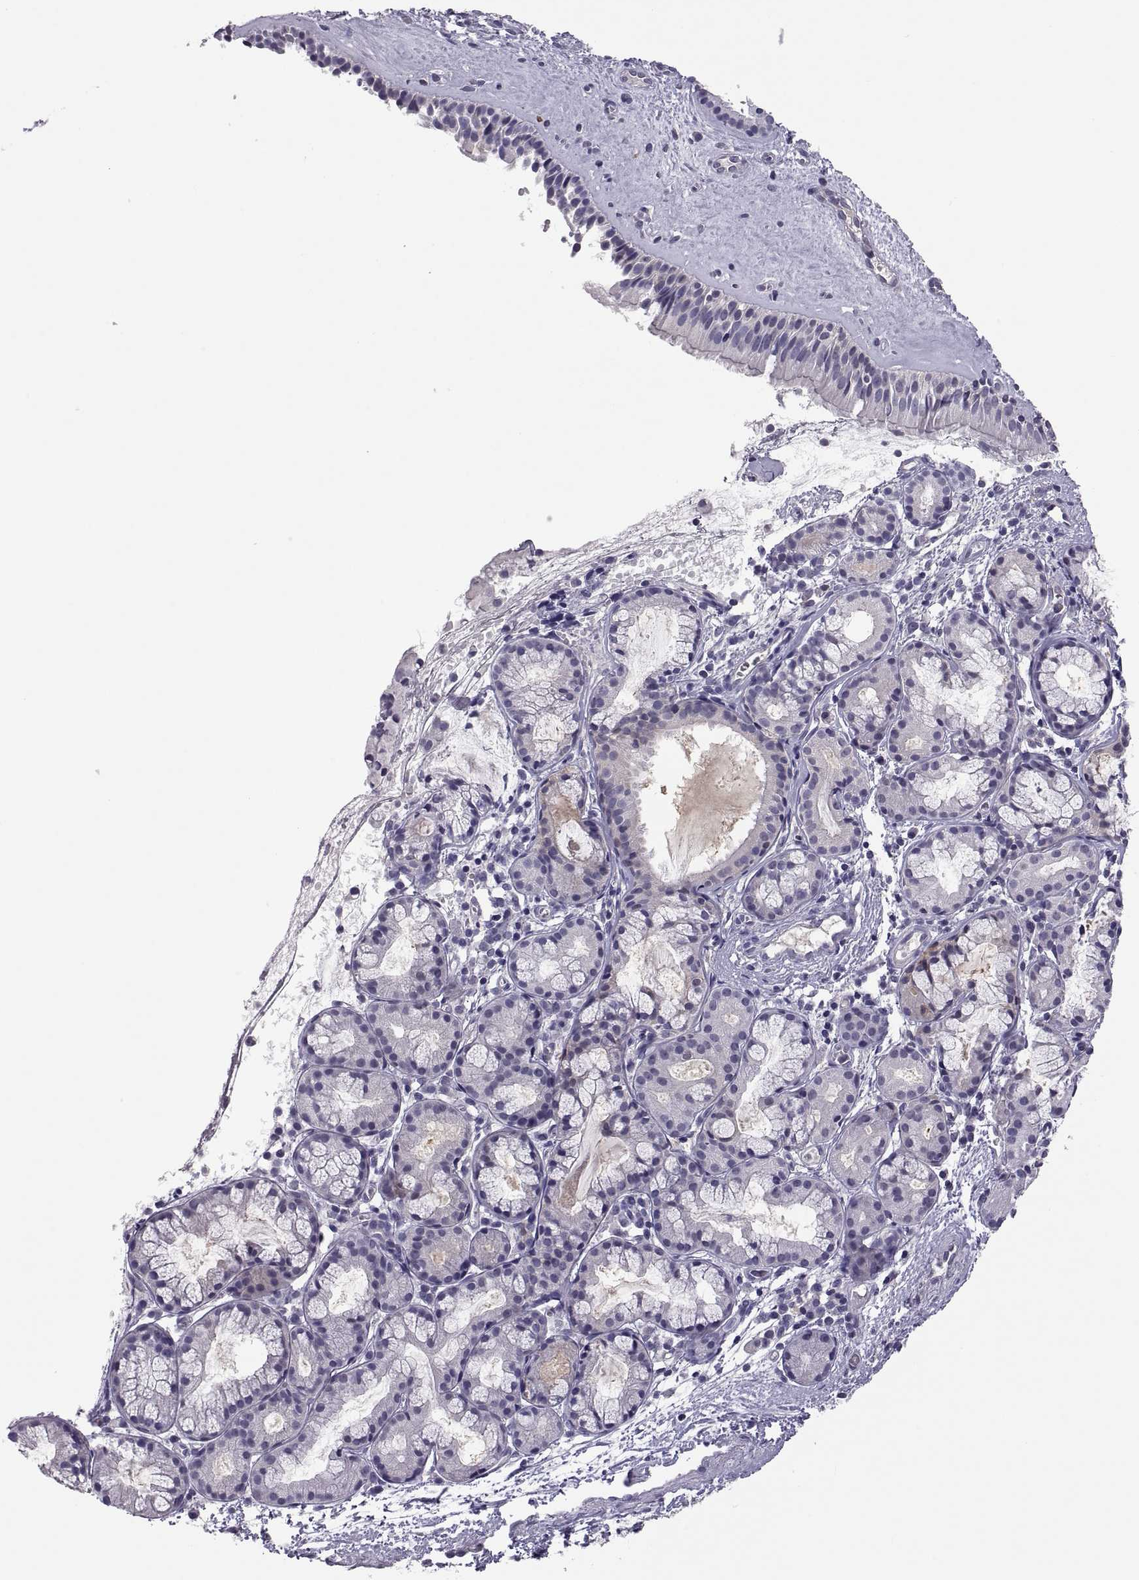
{"staining": {"intensity": "negative", "quantity": "none", "location": "none"}, "tissue": "nasopharynx", "cell_type": "Respiratory epithelial cells", "image_type": "normal", "snomed": [{"axis": "morphology", "description": "Normal tissue, NOS"}, {"axis": "topography", "description": "Nasopharynx"}], "caption": "IHC photomicrograph of unremarkable nasopharynx: human nasopharynx stained with DAB (3,3'-diaminobenzidine) exhibits no significant protein staining in respiratory epithelial cells.", "gene": "FGF9", "patient": {"sex": "male", "age": 29}}